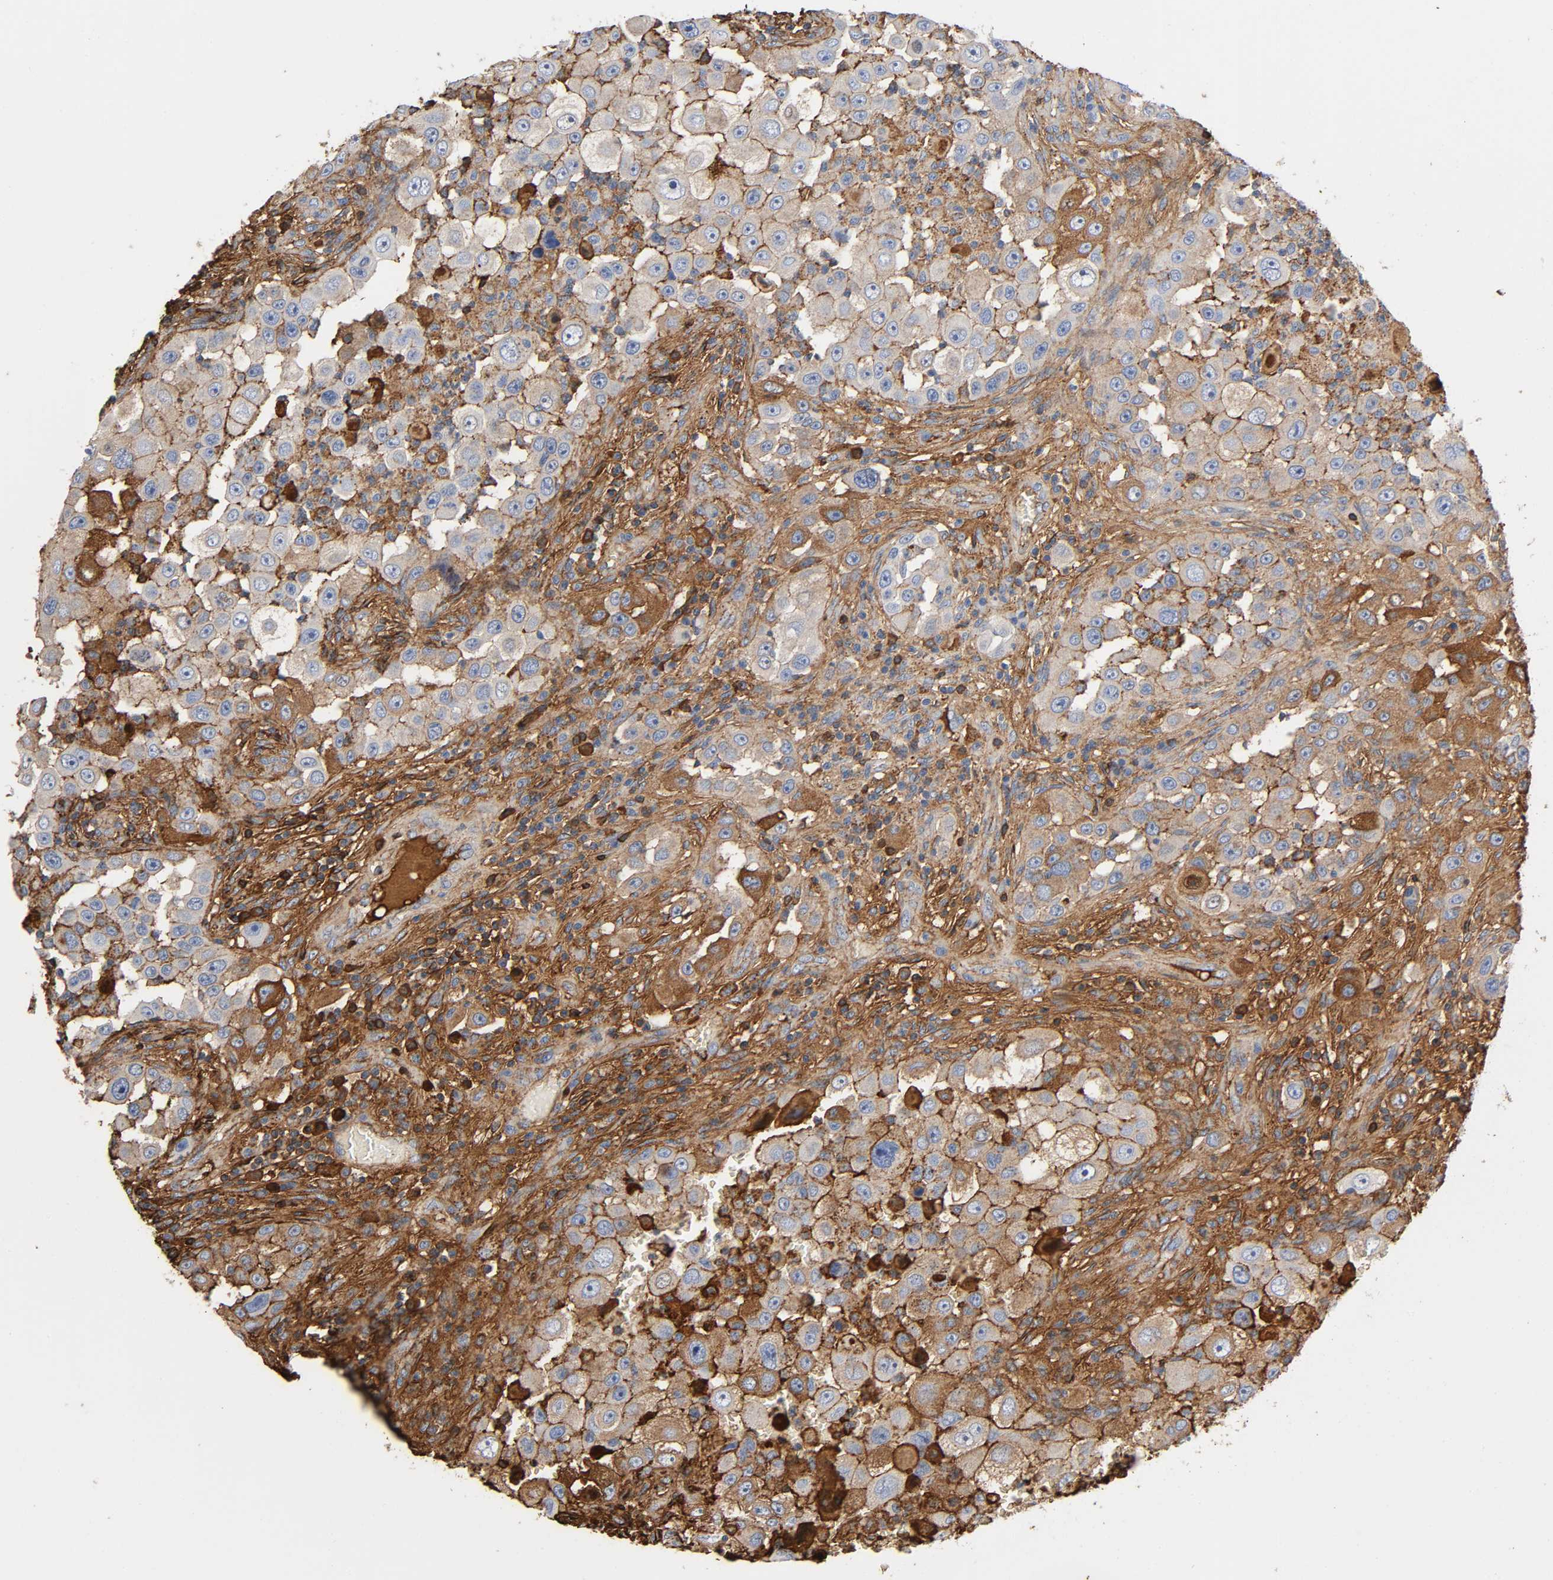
{"staining": {"intensity": "moderate", "quantity": ">75%", "location": "cytoplasmic/membranous"}, "tissue": "head and neck cancer", "cell_type": "Tumor cells", "image_type": "cancer", "snomed": [{"axis": "morphology", "description": "Carcinoma, NOS"}, {"axis": "topography", "description": "Head-Neck"}], "caption": "Human head and neck cancer (carcinoma) stained with a brown dye shows moderate cytoplasmic/membranous positive expression in approximately >75% of tumor cells.", "gene": "C3", "patient": {"sex": "male", "age": 87}}